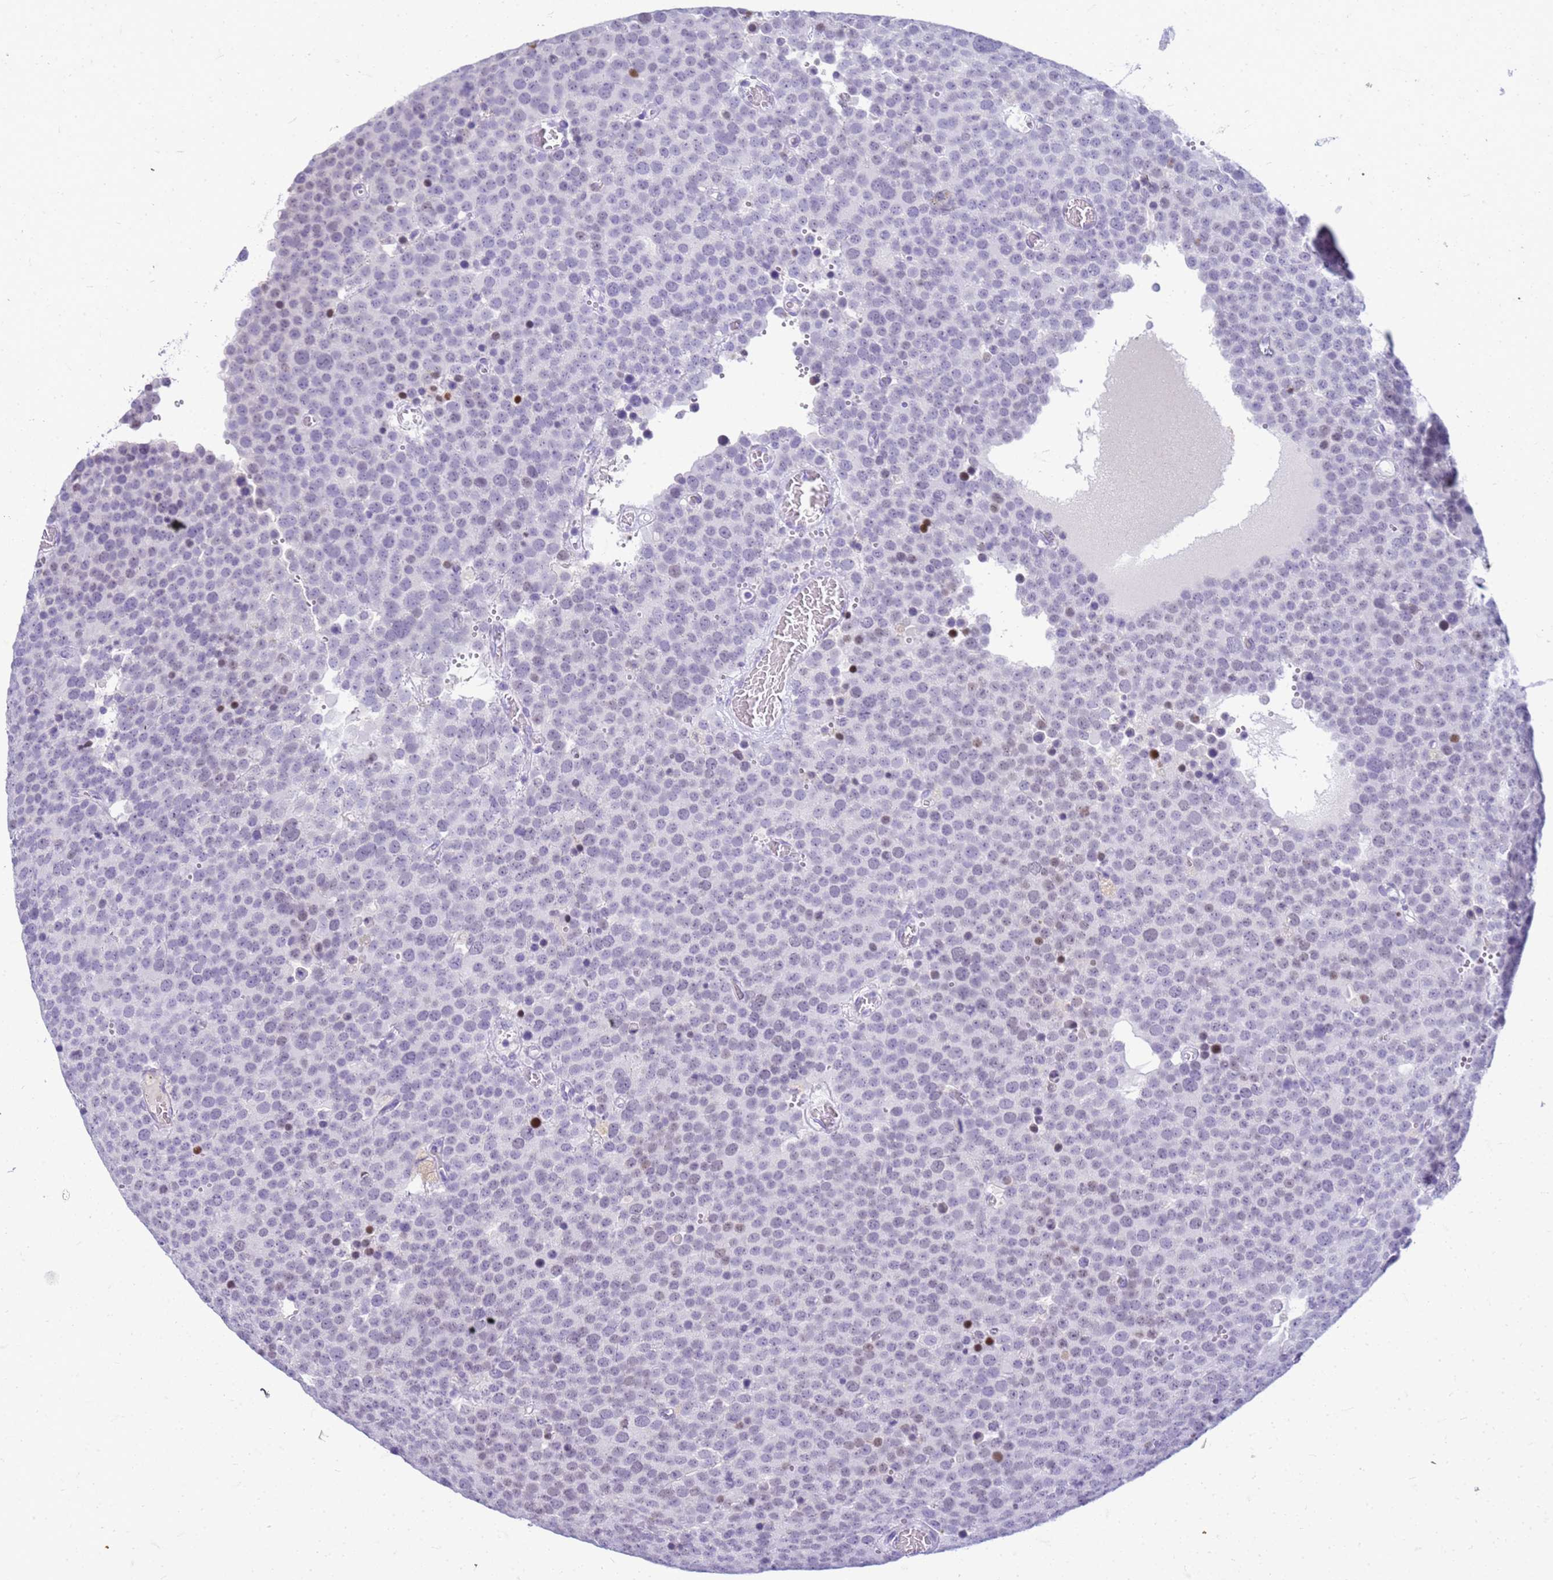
{"staining": {"intensity": "negative", "quantity": "none", "location": "none"}, "tissue": "testis cancer", "cell_type": "Tumor cells", "image_type": "cancer", "snomed": [{"axis": "morphology", "description": "Normal tissue, NOS"}, {"axis": "morphology", "description": "Seminoma, NOS"}, {"axis": "topography", "description": "Testis"}], "caption": "Tumor cells show no significant protein staining in seminoma (testis).", "gene": "CFAP100", "patient": {"sex": "male", "age": 71}}